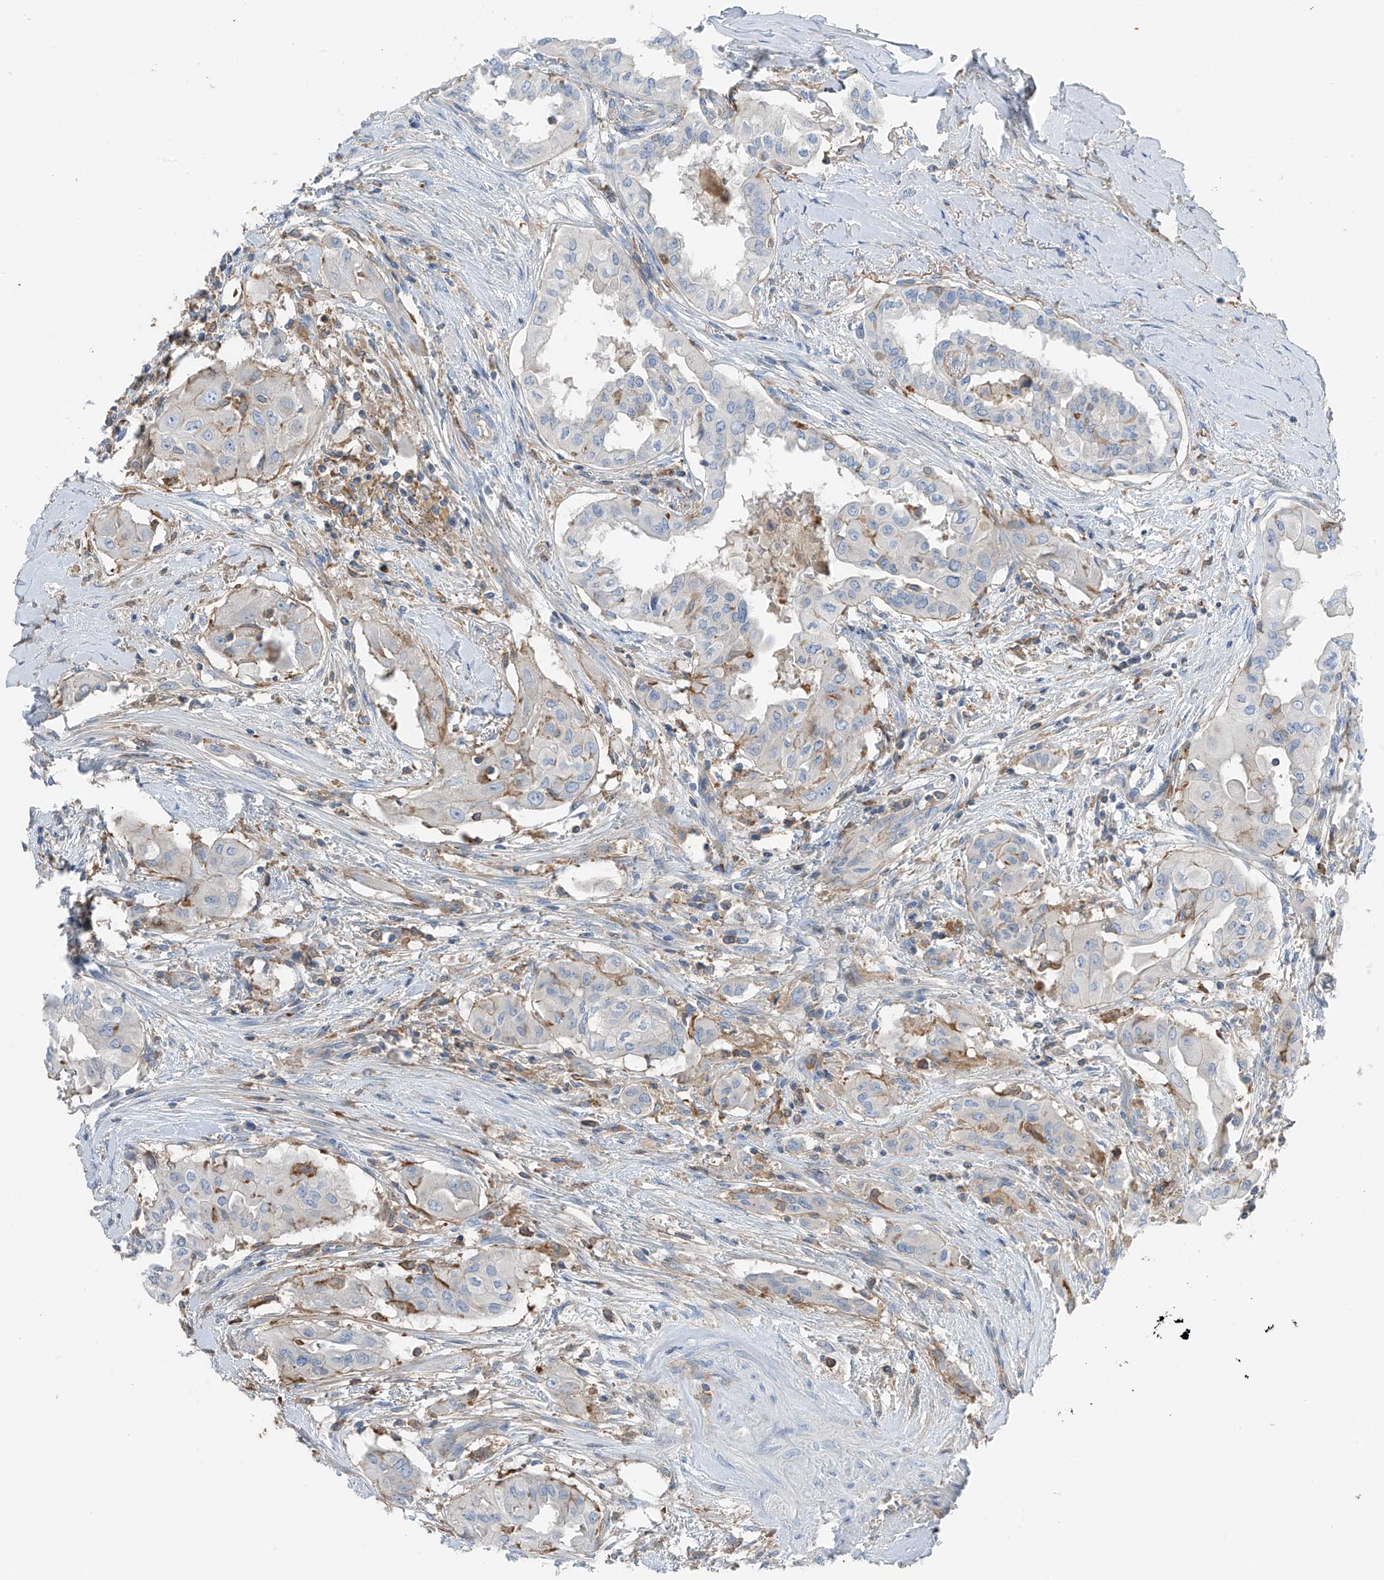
{"staining": {"intensity": "negative", "quantity": "none", "location": "none"}, "tissue": "thyroid cancer", "cell_type": "Tumor cells", "image_type": "cancer", "snomed": [{"axis": "morphology", "description": "Papillary adenocarcinoma, NOS"}, {"axis": "topography", "description": "Thyroid gland"}], "caption": "Papillary adenocarcinoma (thyroid) was stained to show a protein in brown. There is no significant positivity in tumor cells.", "gene": "NALCN", "patient": {"sex": "female", "age": 59}}